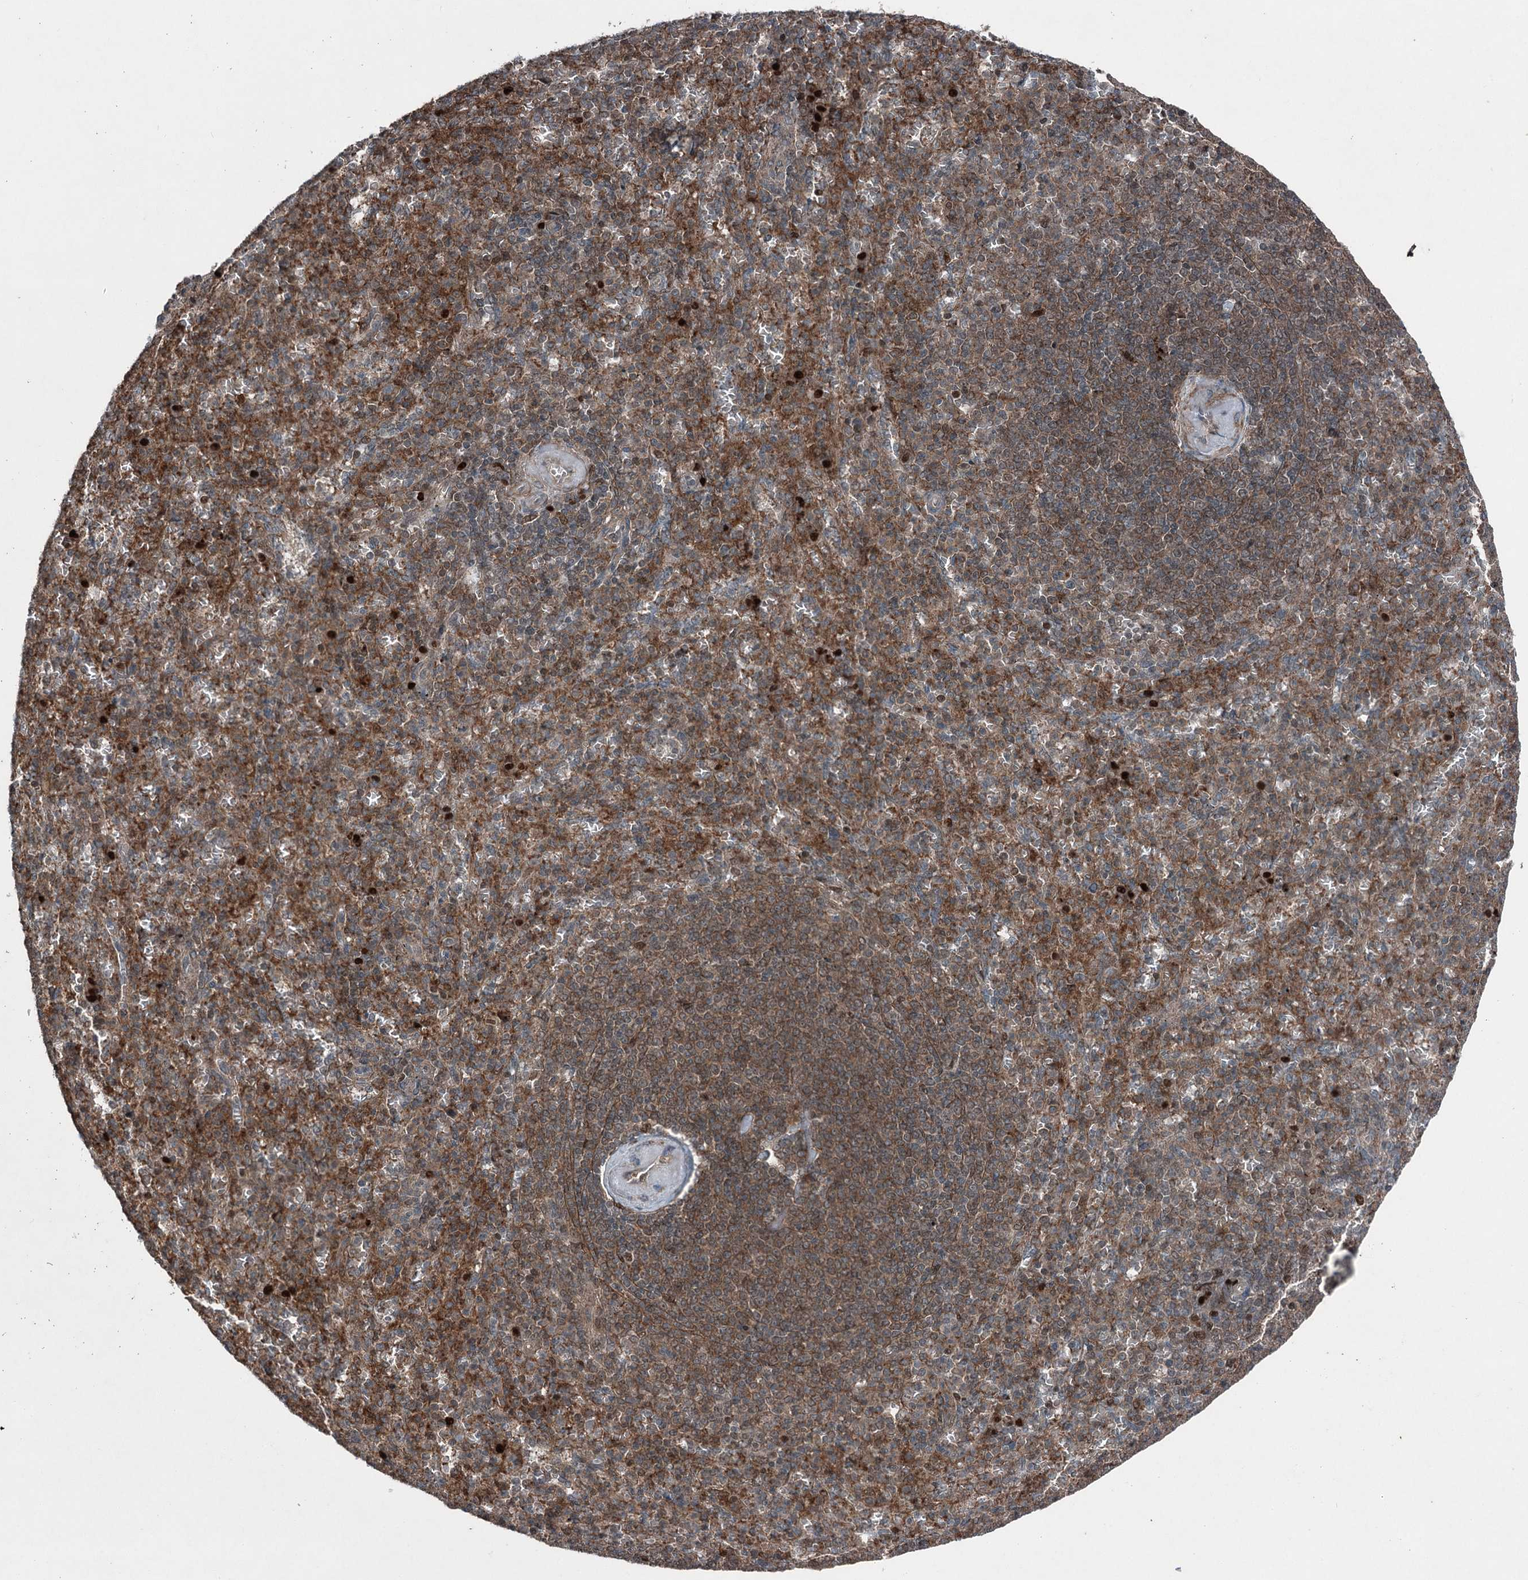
{"staining": {"intensity": "moderate", "quantity": "25%-75%", "location": "cytoplasmic/membranous"}, "tissue": "spleen", "cell_type": "Cells in red pulp", "image_type": "normal", "snomed": [{"axis": "morphology", "description": "Normal tissue, NOS"}, {"axis": "topography", "description": "Spleen"}], "caption": "This is an image of immunohistochemistry staining of benign spleen, which shows moderate positivity in the cytoplasmic/membranous of cells in red pulp.", "gene": "BORCS7", "patient": {"sex": "female", "age": 74}}